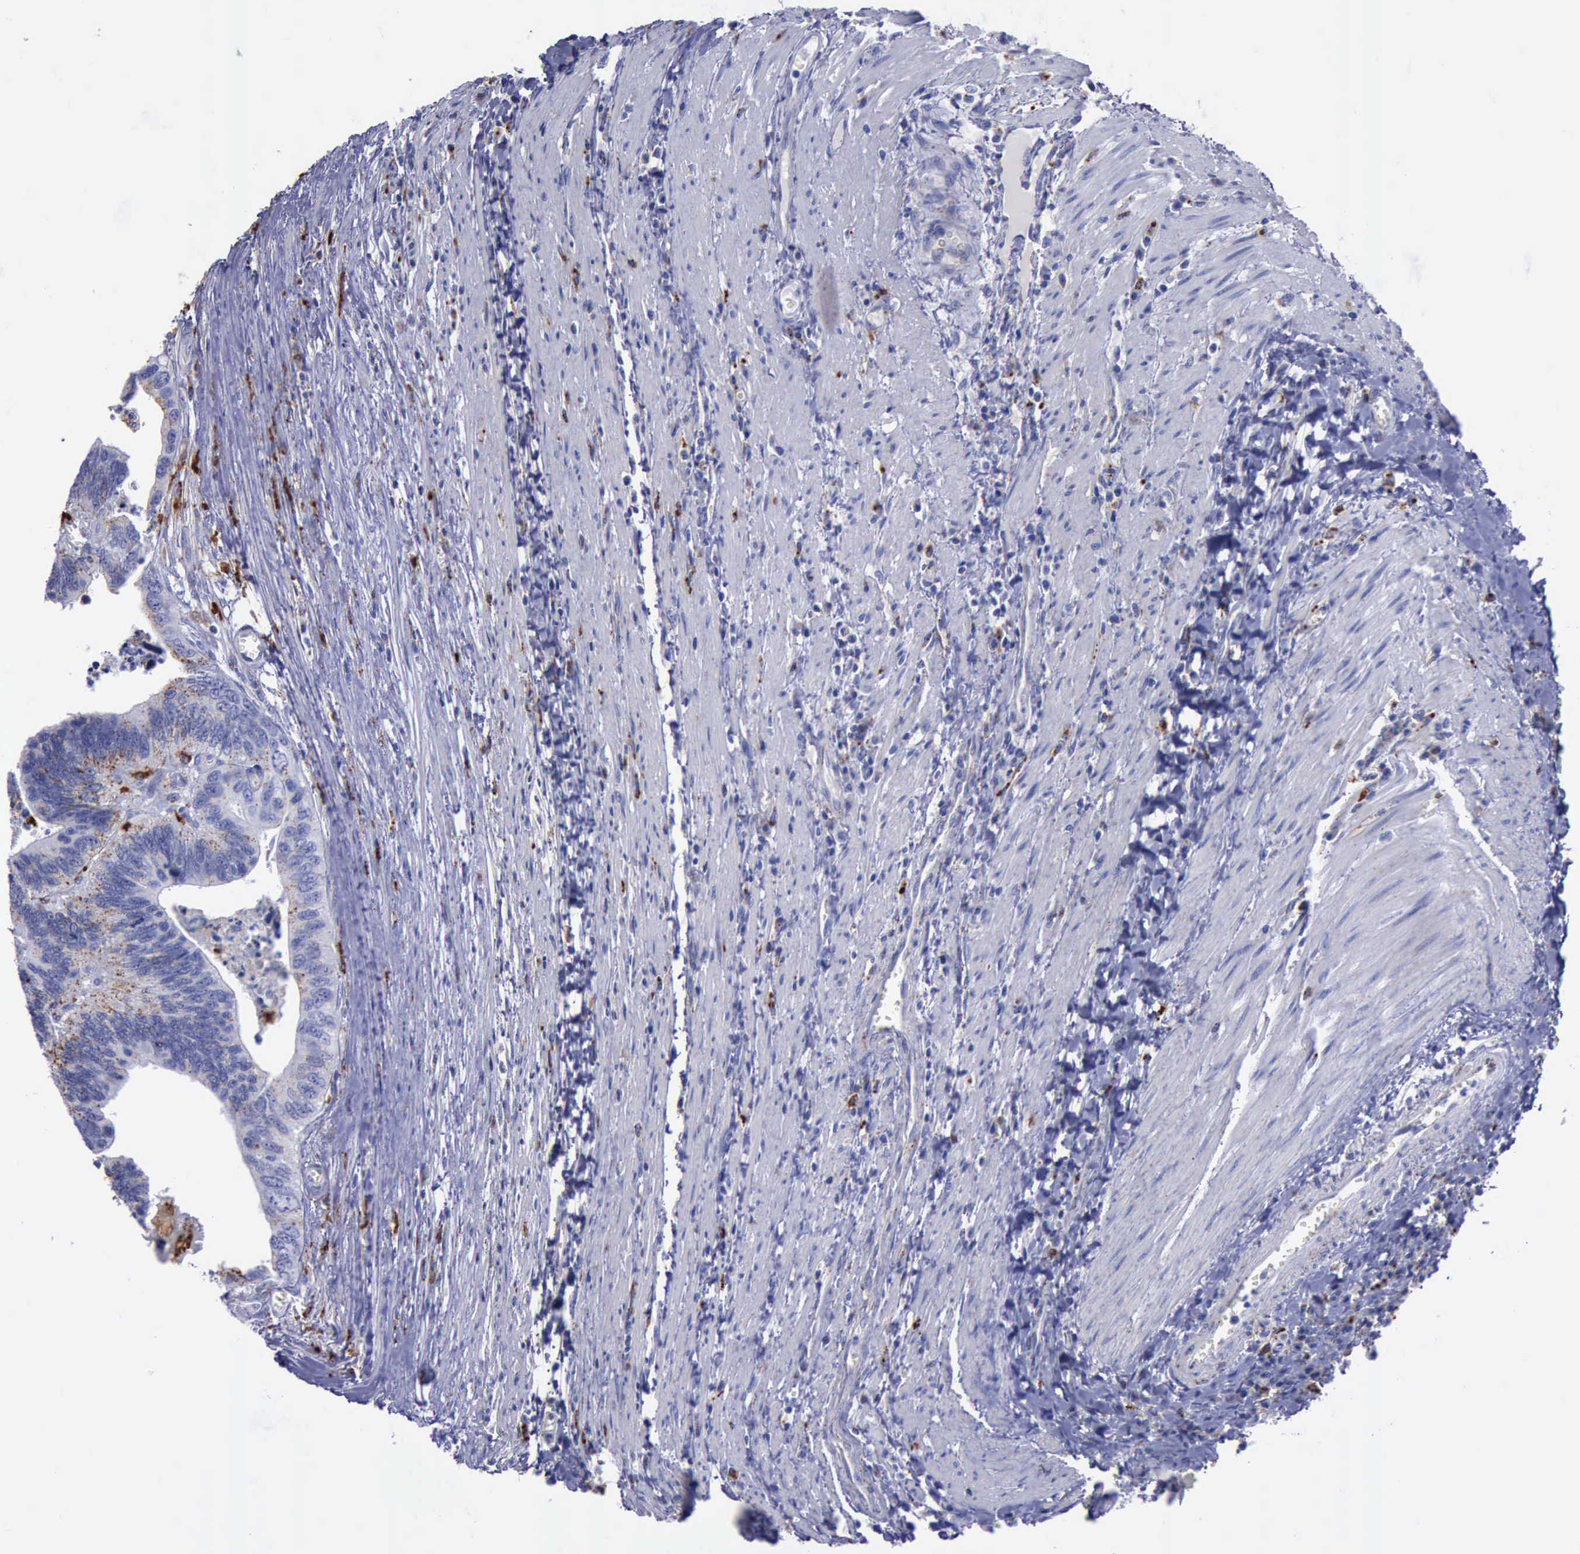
{"staining": {"intensity": "negative", "quantity": "none", "location": "none"}, "tissue": "colorectal cancer", "cell_type": "Tumor cells", "image_type": "cancer", "snomed": [{"axis": "morphology", "description": "Adenocarcinoma, NOS"}, {"axis": "topography", "description": "Colon"}], "caption": "Adenocarcinoma (colorectal) was stained to show a protein in brown. There is no significant positivity in tumor cells. (DAB immunohistochemistry, high magnification).", "gene": "CTSD", "patient": {"sex": "male", "age": 72}}